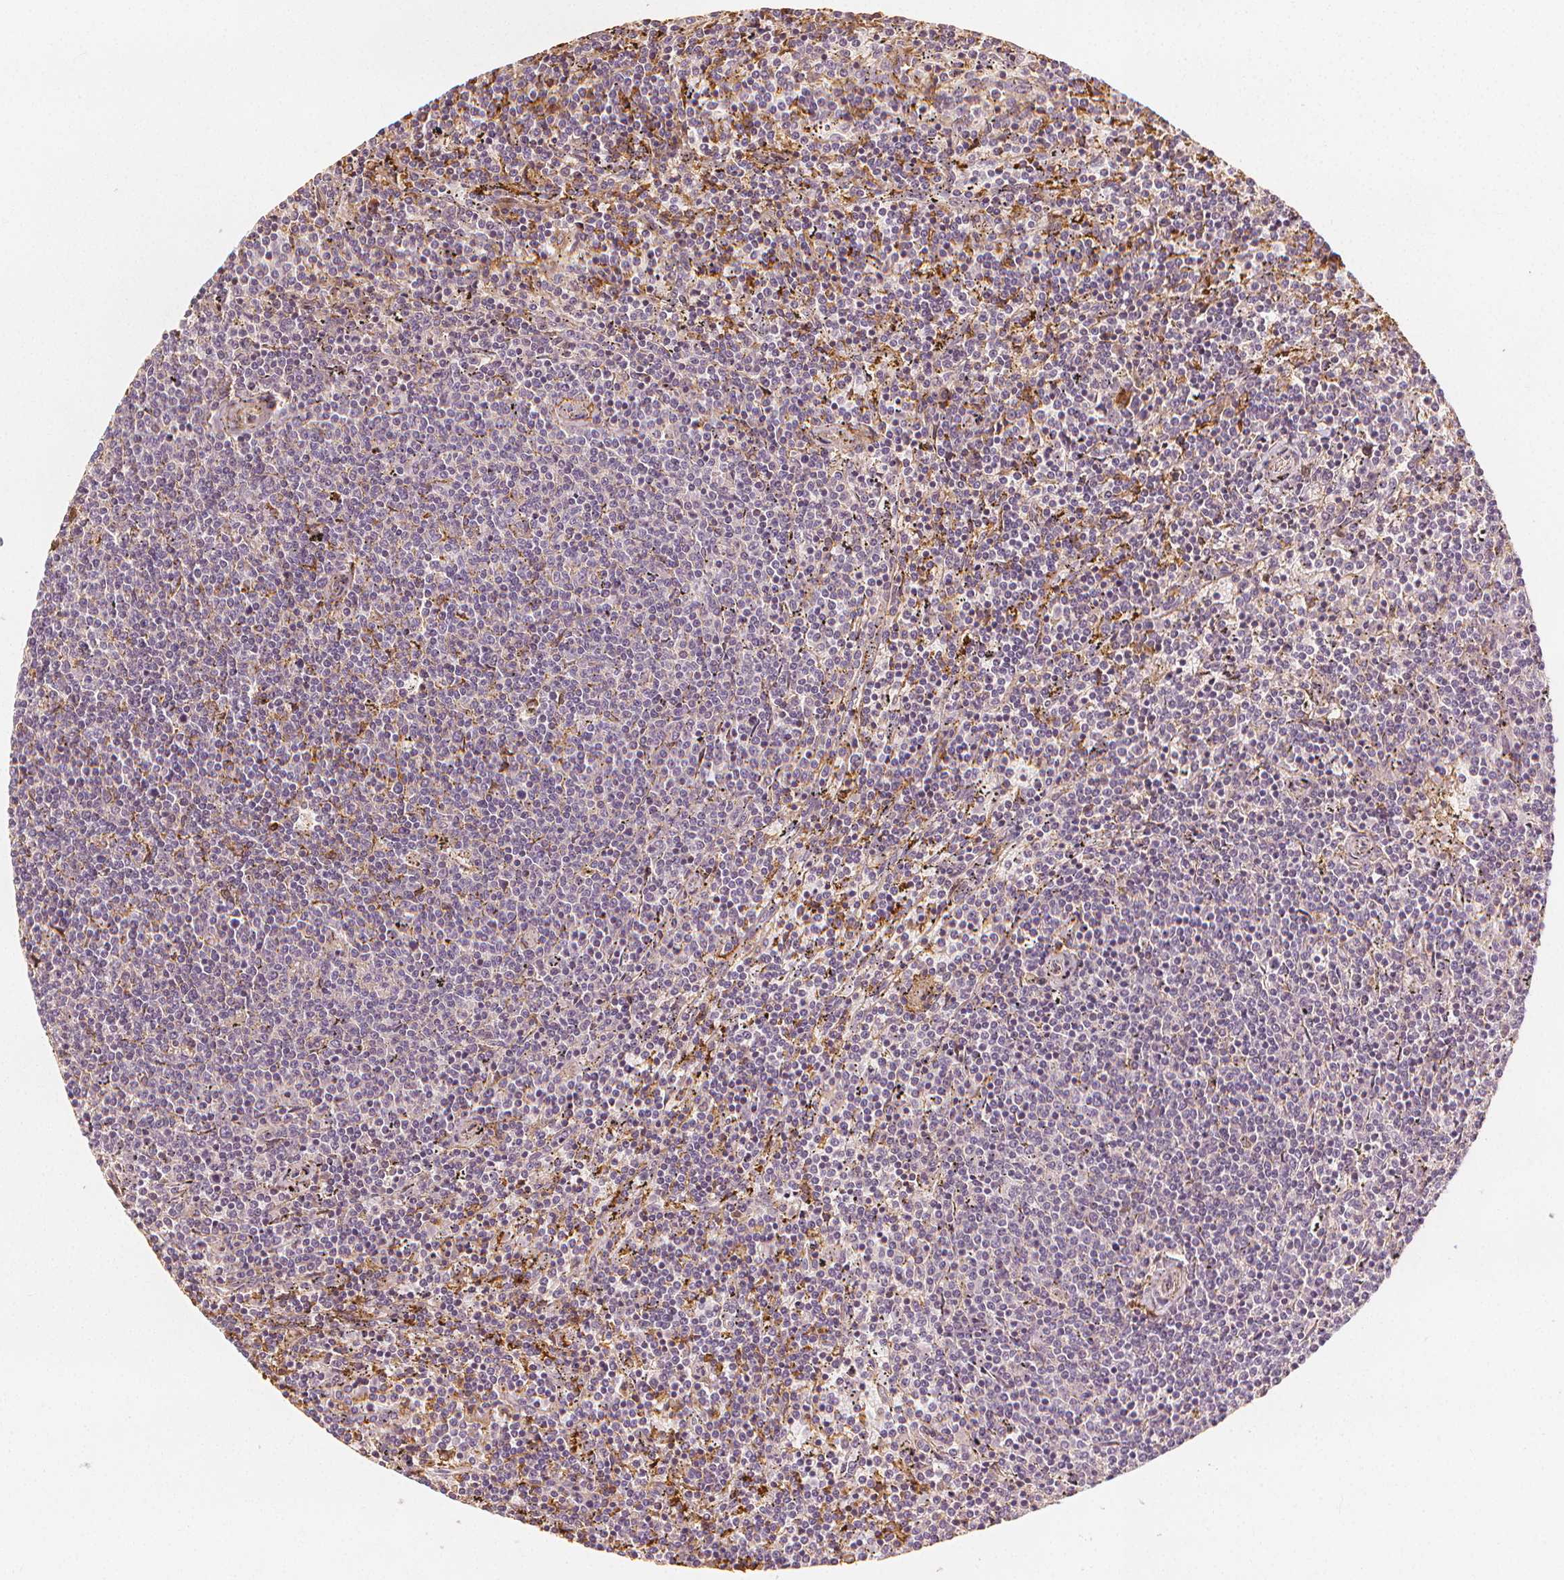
{"staining": {"intensity": "negative", "quantity": "none", "location": "none"}, "tissue": "lymphoma", "cell_type": "Tumor cells", "image_type": "cancer", "snomed": [{"axis": "morphology", "description": "Malignant lymphoma, non-Hodgkin's type, Low grade"}, {"axis": "topography", "description": "Spleen"}], "caption": "Immunohistochemical staining of low-grade malignant lymphoma, non-Hodgkin's type displays no significant staining in tumor cells.", "gene": "ARHGAP26", "patient": {"sex": "female", "age": 50}}